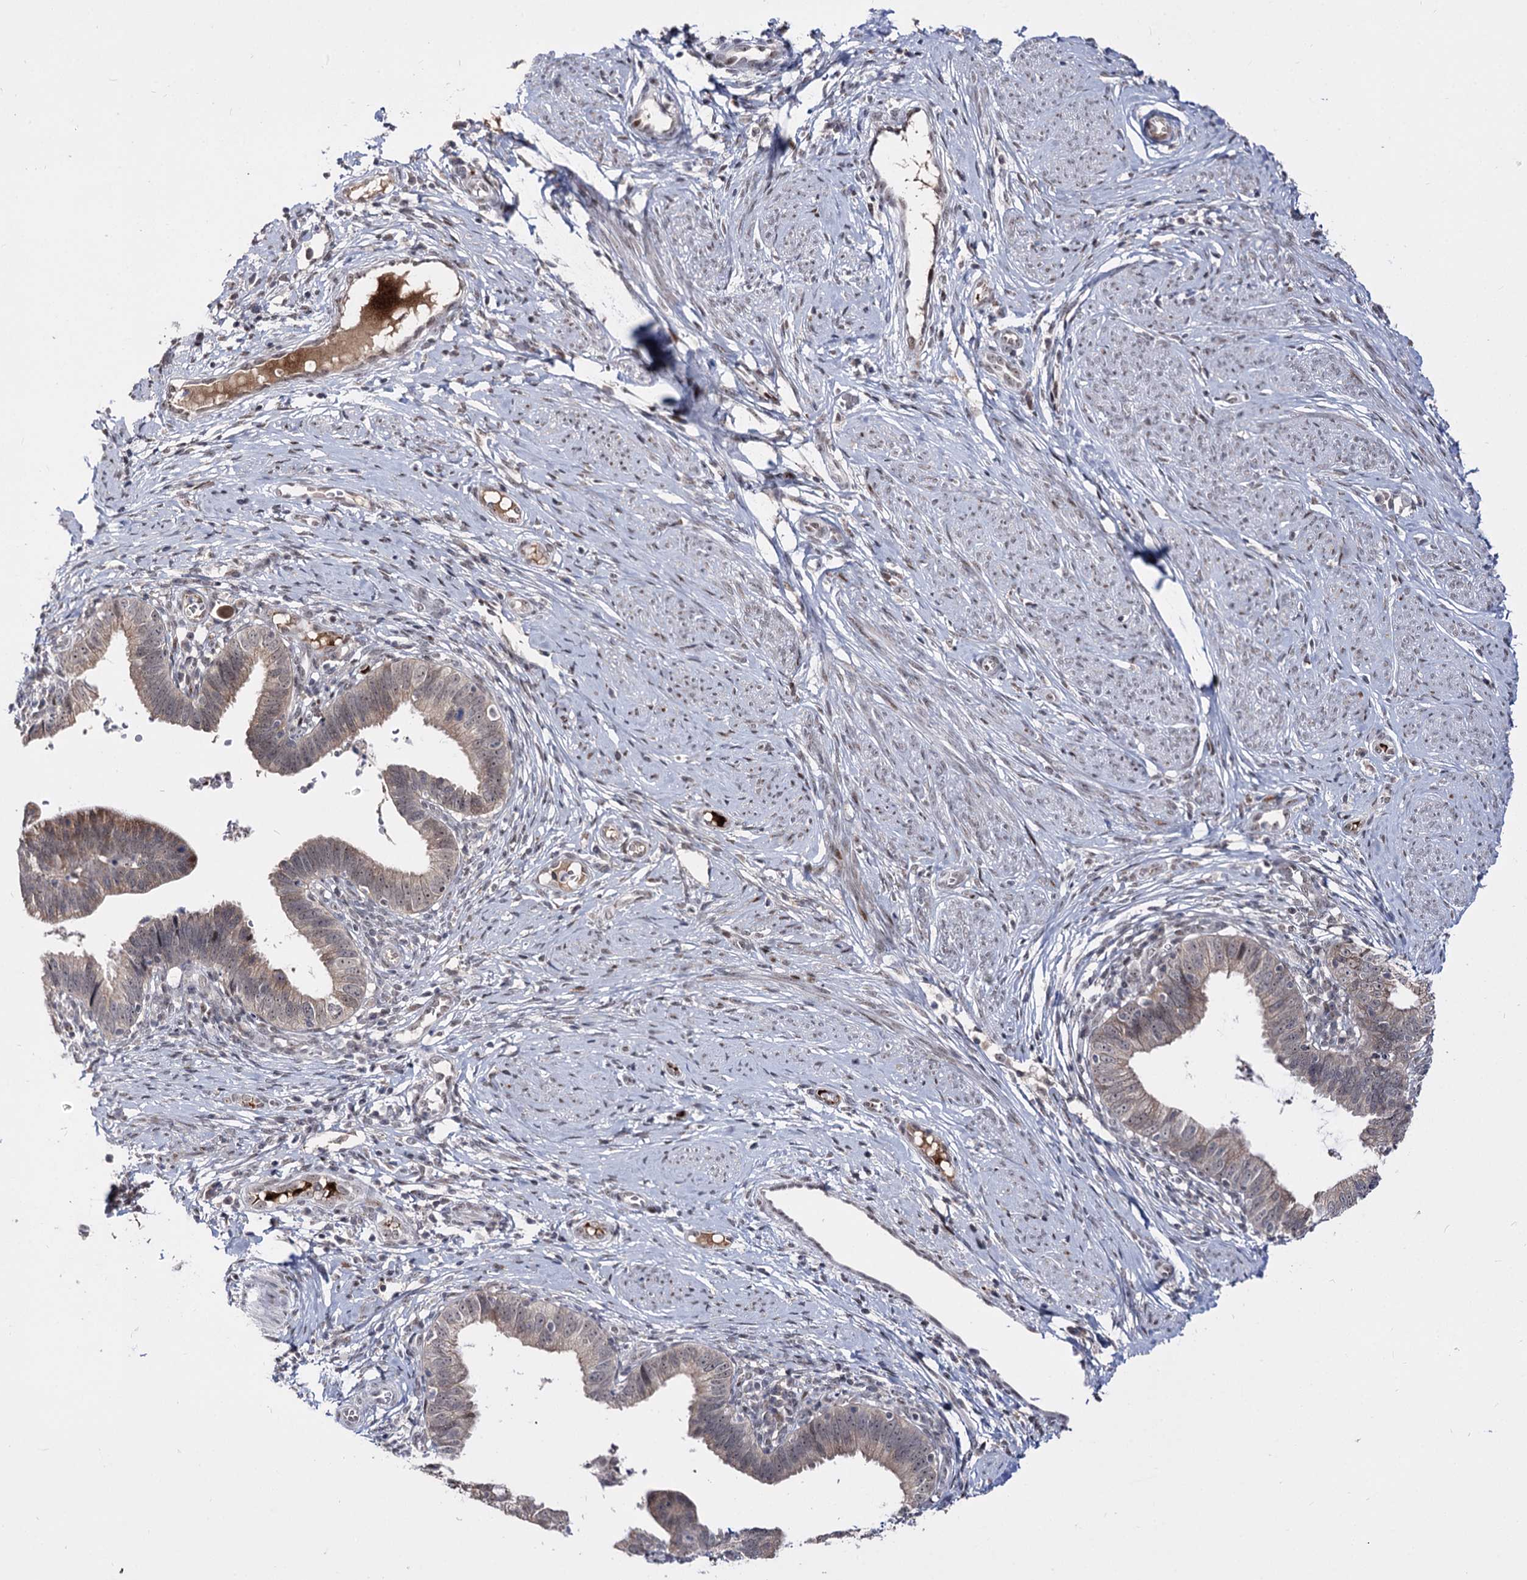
{"staining": {"intensity": "weak", "quantity": ">75%", "location": "cytoplasmic/membranous"}, "tissue": "cervical cancer", "cell_type": "Tumor cells", "image_type": "cancer", "snomed": [{"axis": "morphology", "description": "Adenocarcinoma, NOS"}, {"axis": "topography", "description": "Cervix"}], "caption": "The histopathology image displays immunohistochemical staining of cervical cancer (adenocarcinoma). There is weak cytoplasmic/membranous staining is present in approximately >75% of tumor cells. (DAB IHC with brightfield microscopy, high magnification).", "gene": "STOX1", "patient": {"sex": "female", "age": 36}}